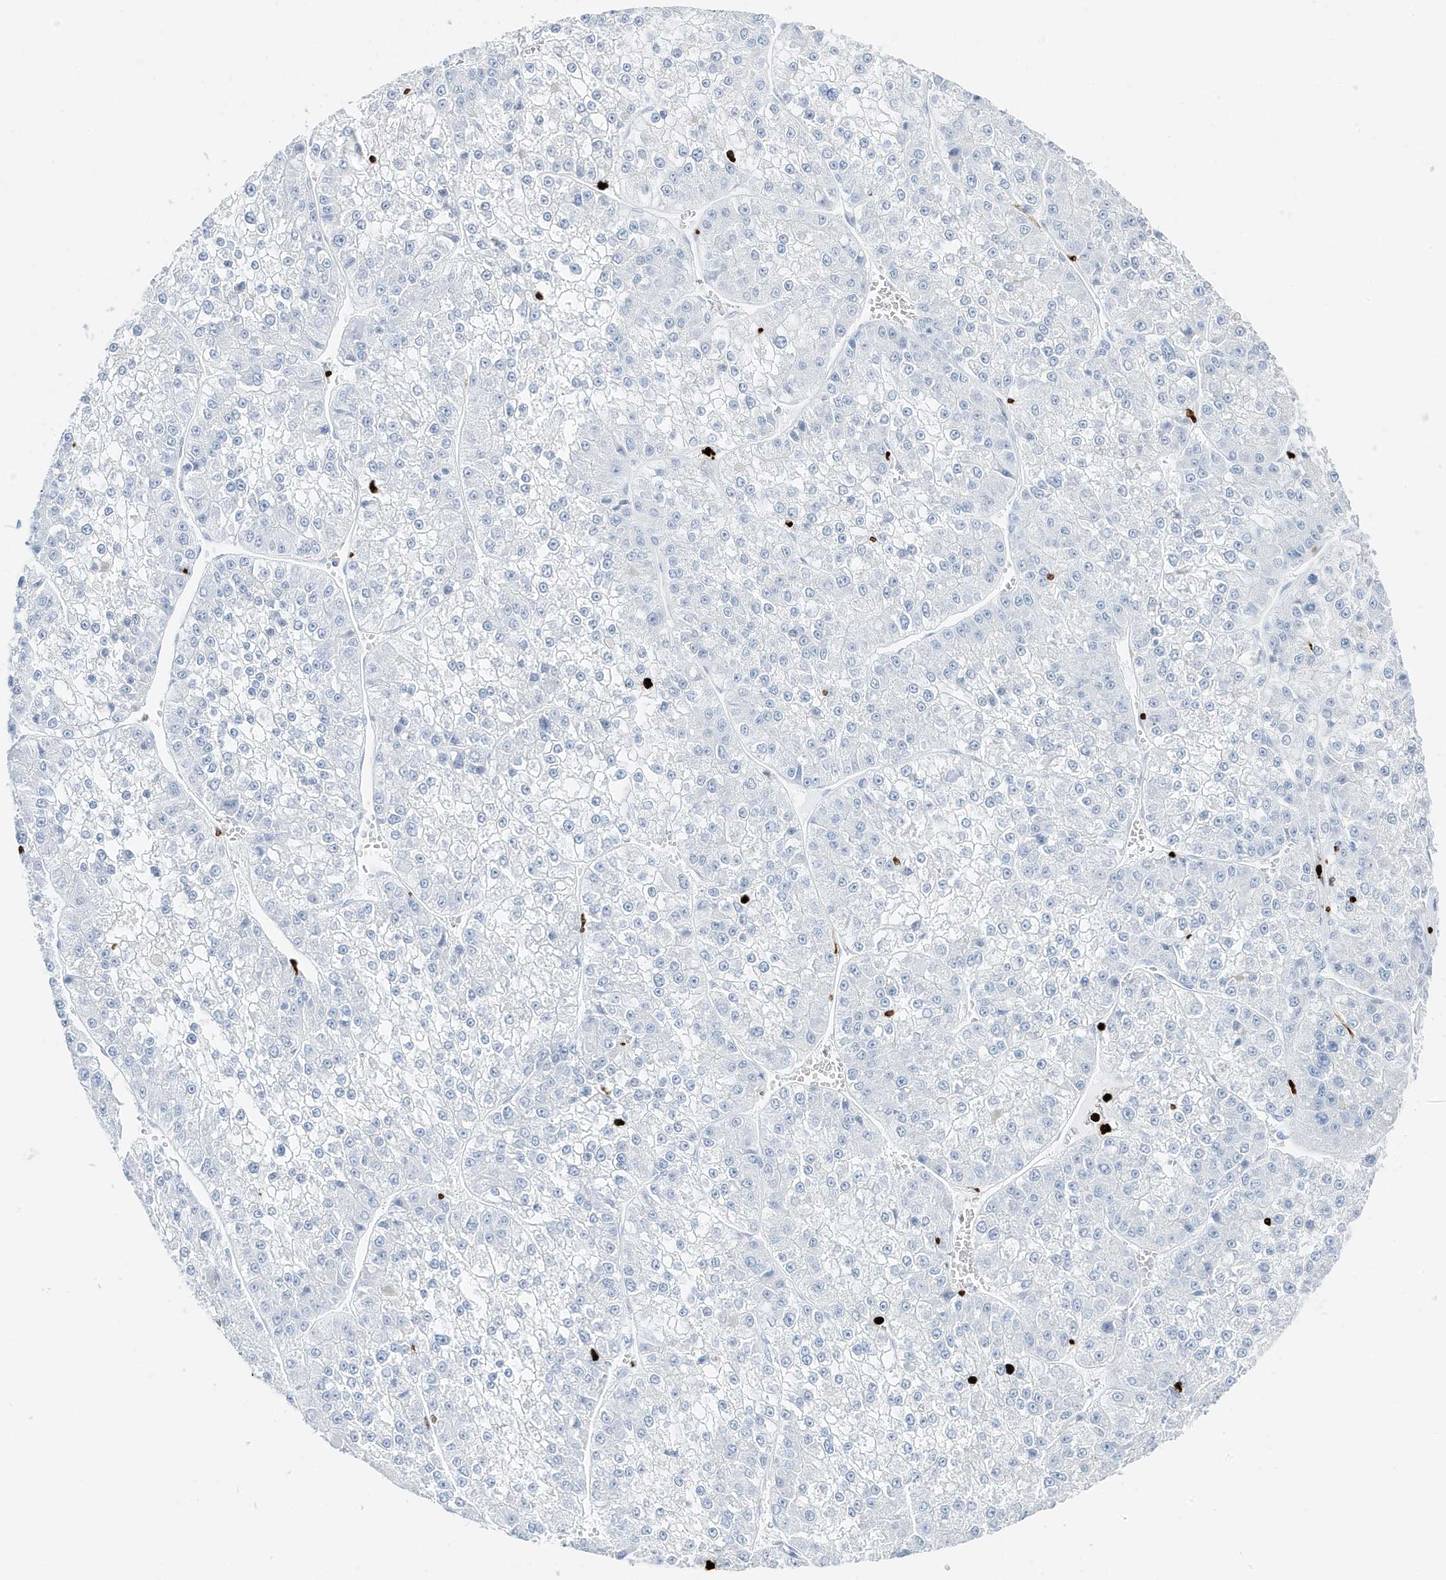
{"staining": {"intensity": "negative", "quantity": "none", "location": "none"}, "tissue": "liver cancer", "cell_type": "Tumor cells", "image_type": "cancer", "snomed": [{"axis": "morphology", "description": "Carcinoma, Hepatocellular, NOS"}, {"axis": "topography", "description": "Liver"}], "caption": "DAB (3,3'-diaminobenzidine) immunohistochemical staining of liver cancer displays no significant expression in tumor cells.", "gene": "MNDA", "patient": {"sex": "female", "age": 73}}